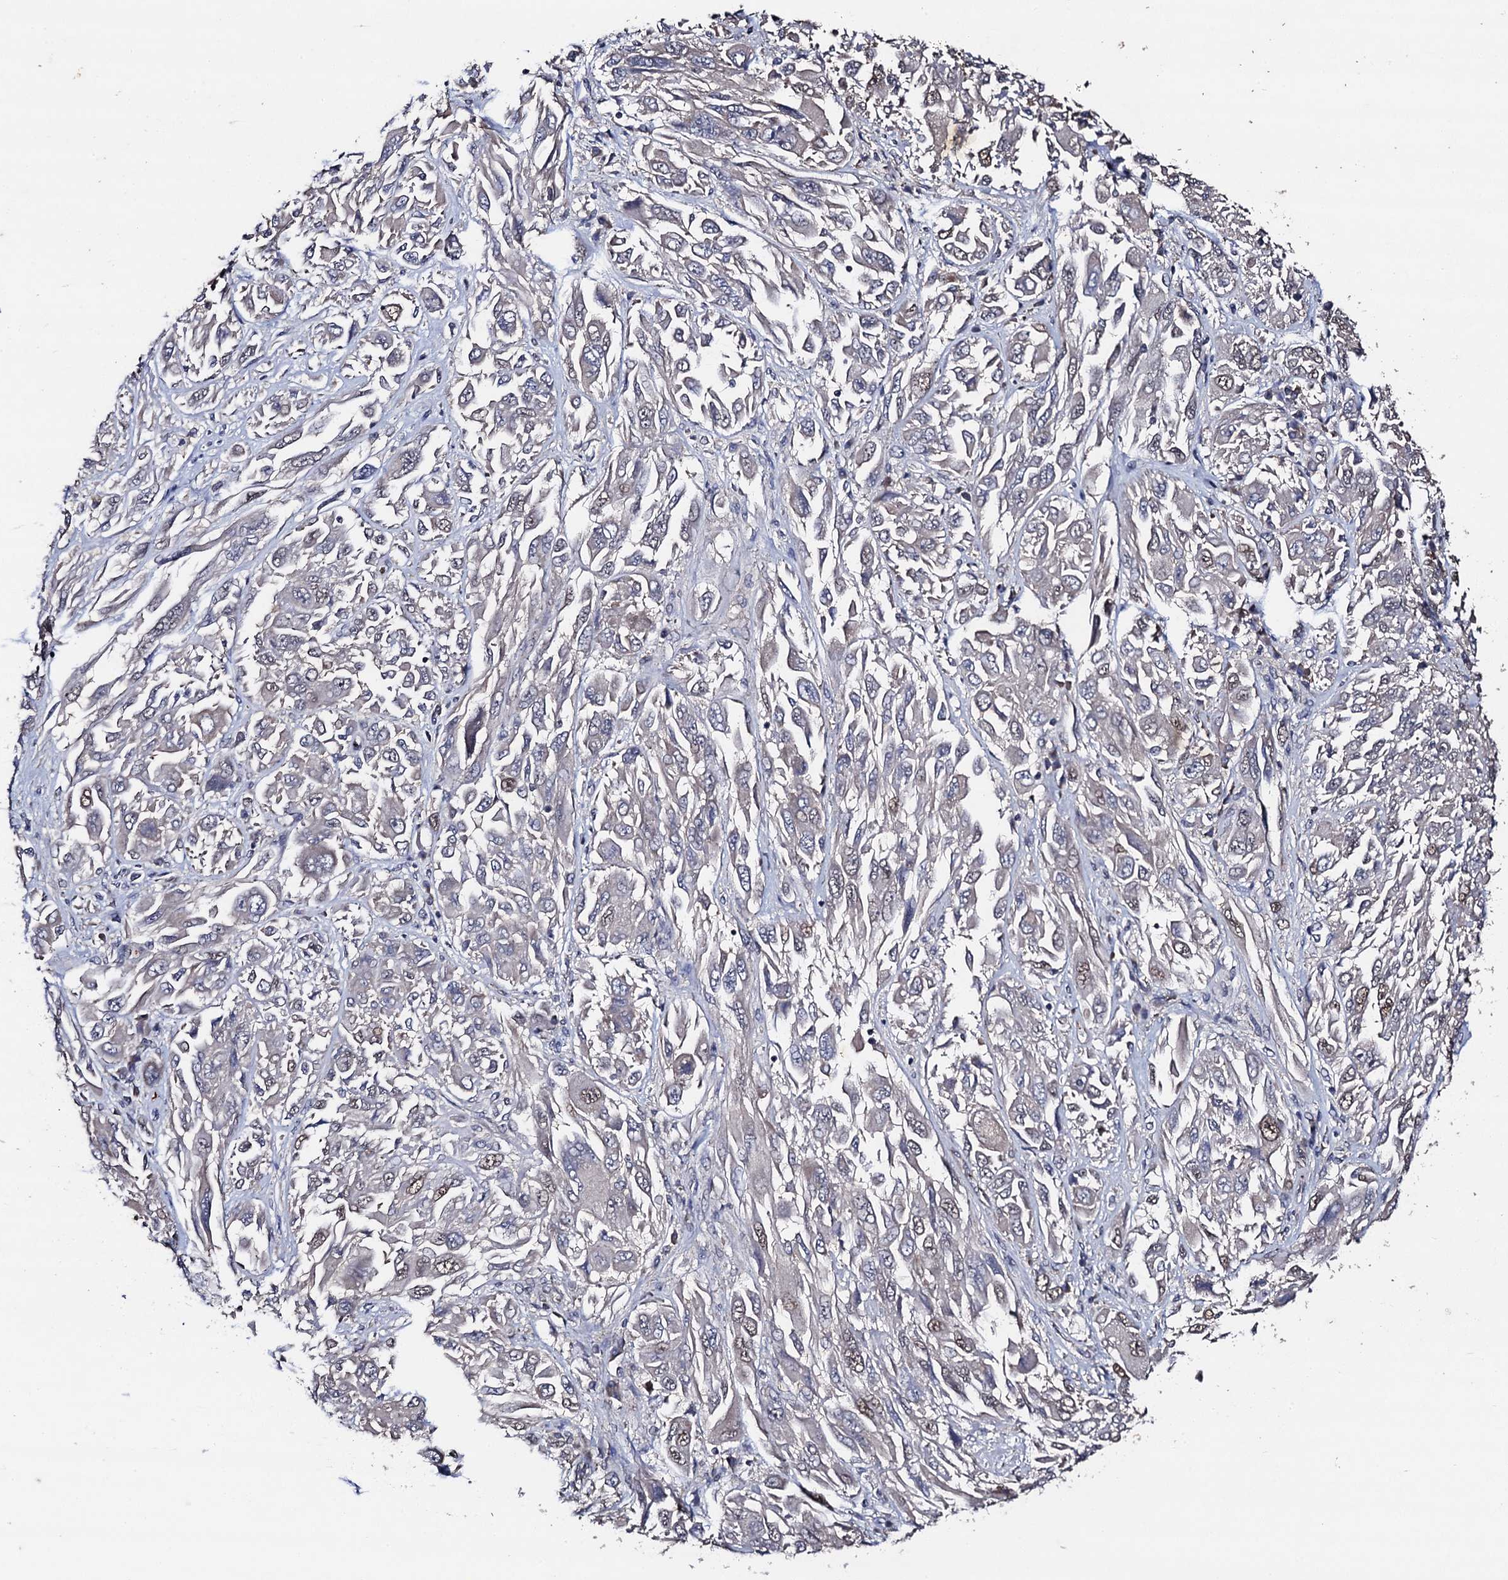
{"staining": {"intensity": "moderate", "quantity": "25%-75%", "location": "nuclear"}, "tissue": "melanoma", "cell_type": "Tumor cells", "image_type": "cancer", "snomed": [{"axis": "morphology", "description": "Malignant melanoma, NOS"}, {"axis": "topography", "description": "Skin"}], "caption": "Immunohistochemical staining of malignant melanoma shows moderate nuclear protein staining in approximately 25%-75% of tumor cells.", "gene": "PPTC7", "patient": {"sex": "female", "age": 91}}